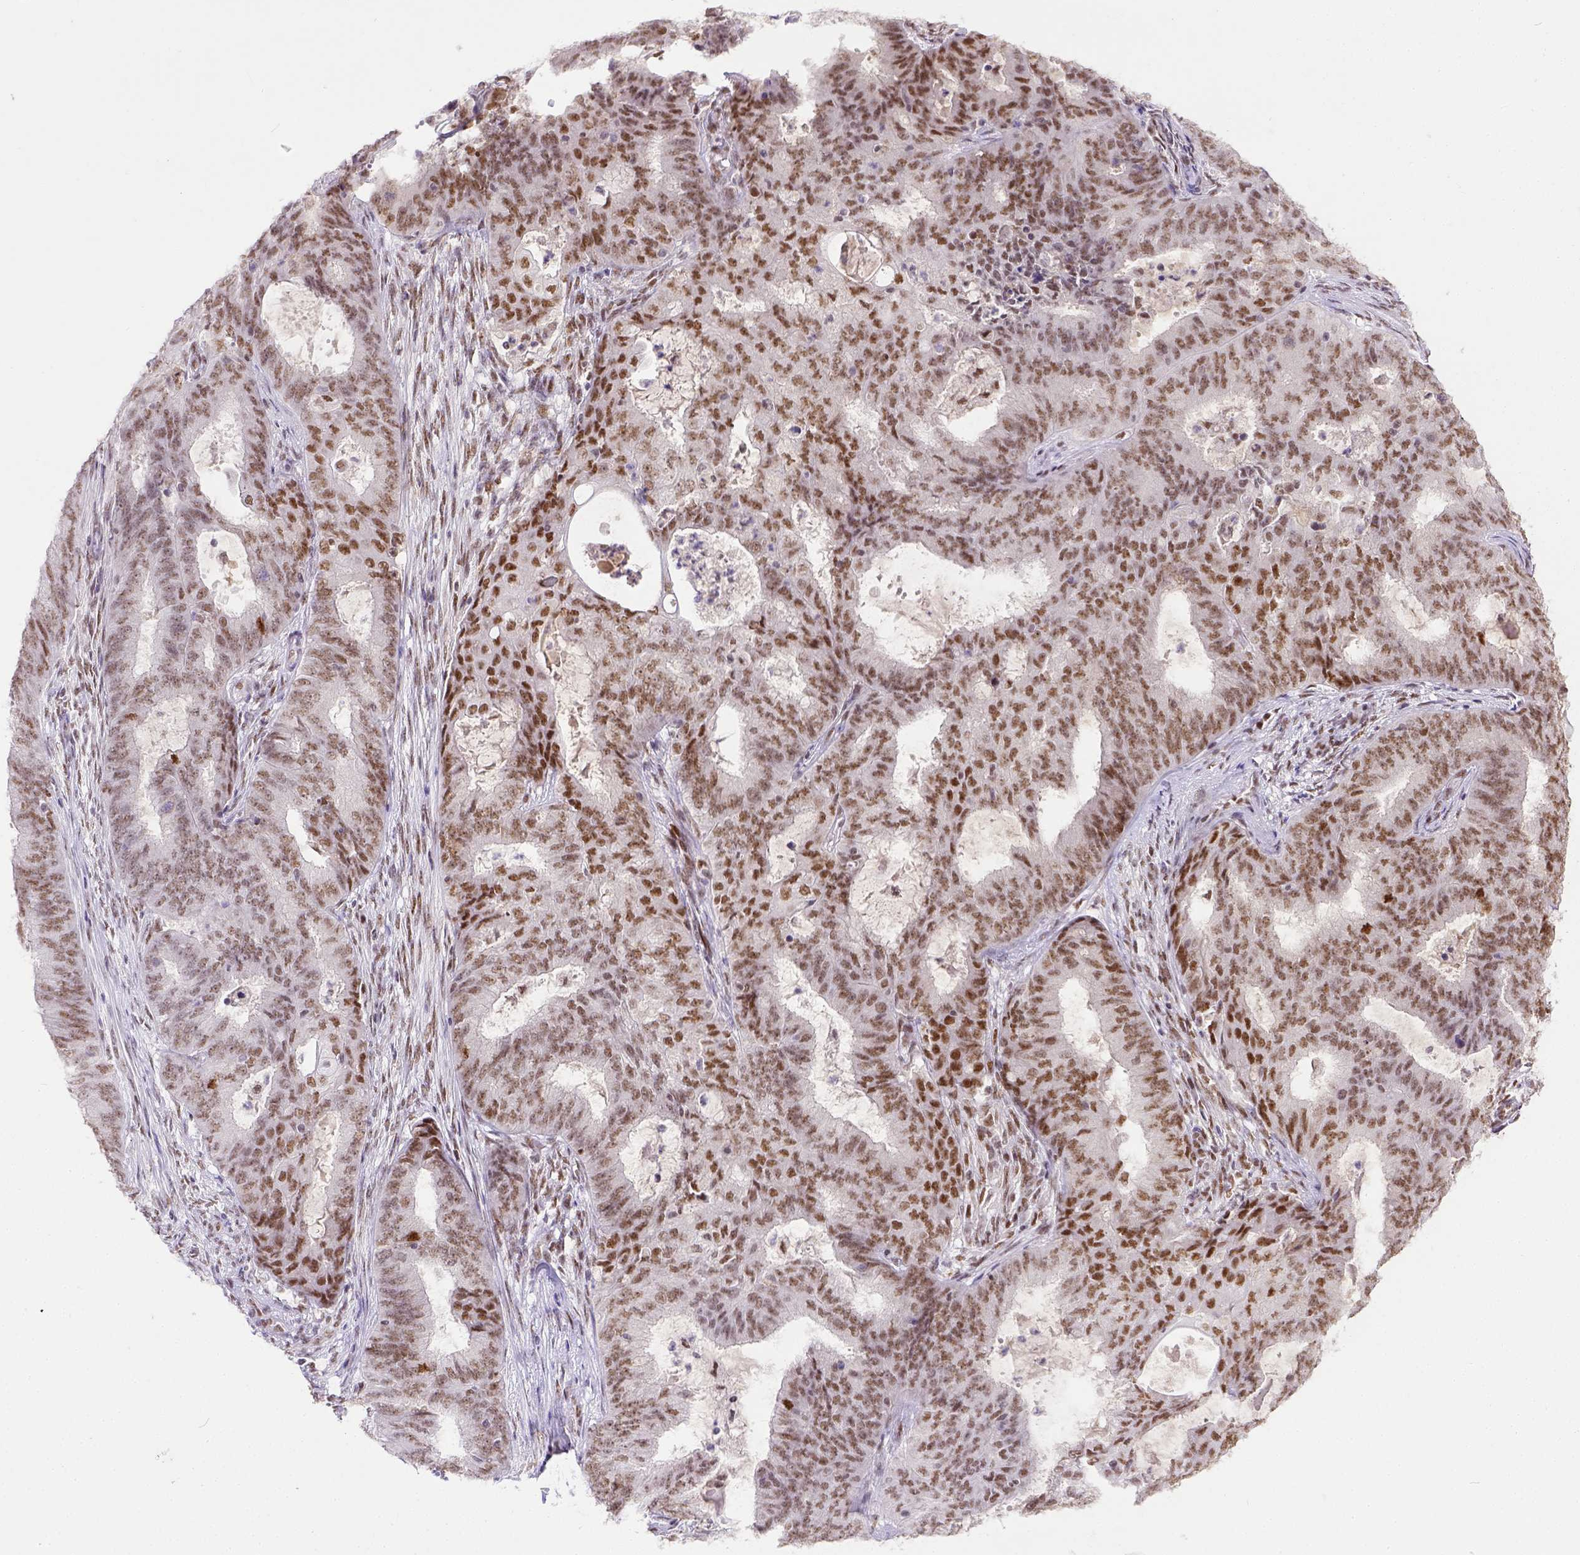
{"staining": {"intensity": "moderate", "quantity": ">75%", "location": "nuclear"}, "tissue": "endometrial cancer", "cell_type": "Tumor cells", "image_type": "cancer", "snomed": [{"axis": "morphology", "description": "Adenocarcinoma, NOS"}, {"axis": "topography", "description": "Endometrium"}], "caption": "This is a micrograph of immunohistochemistry staining of endometrial cancer (adenocarcinoma), which shows moderate staining in the nuclear of tumor cells.", "gene": "ERCC1", "patient": {"sex": "female", "age": 62}}